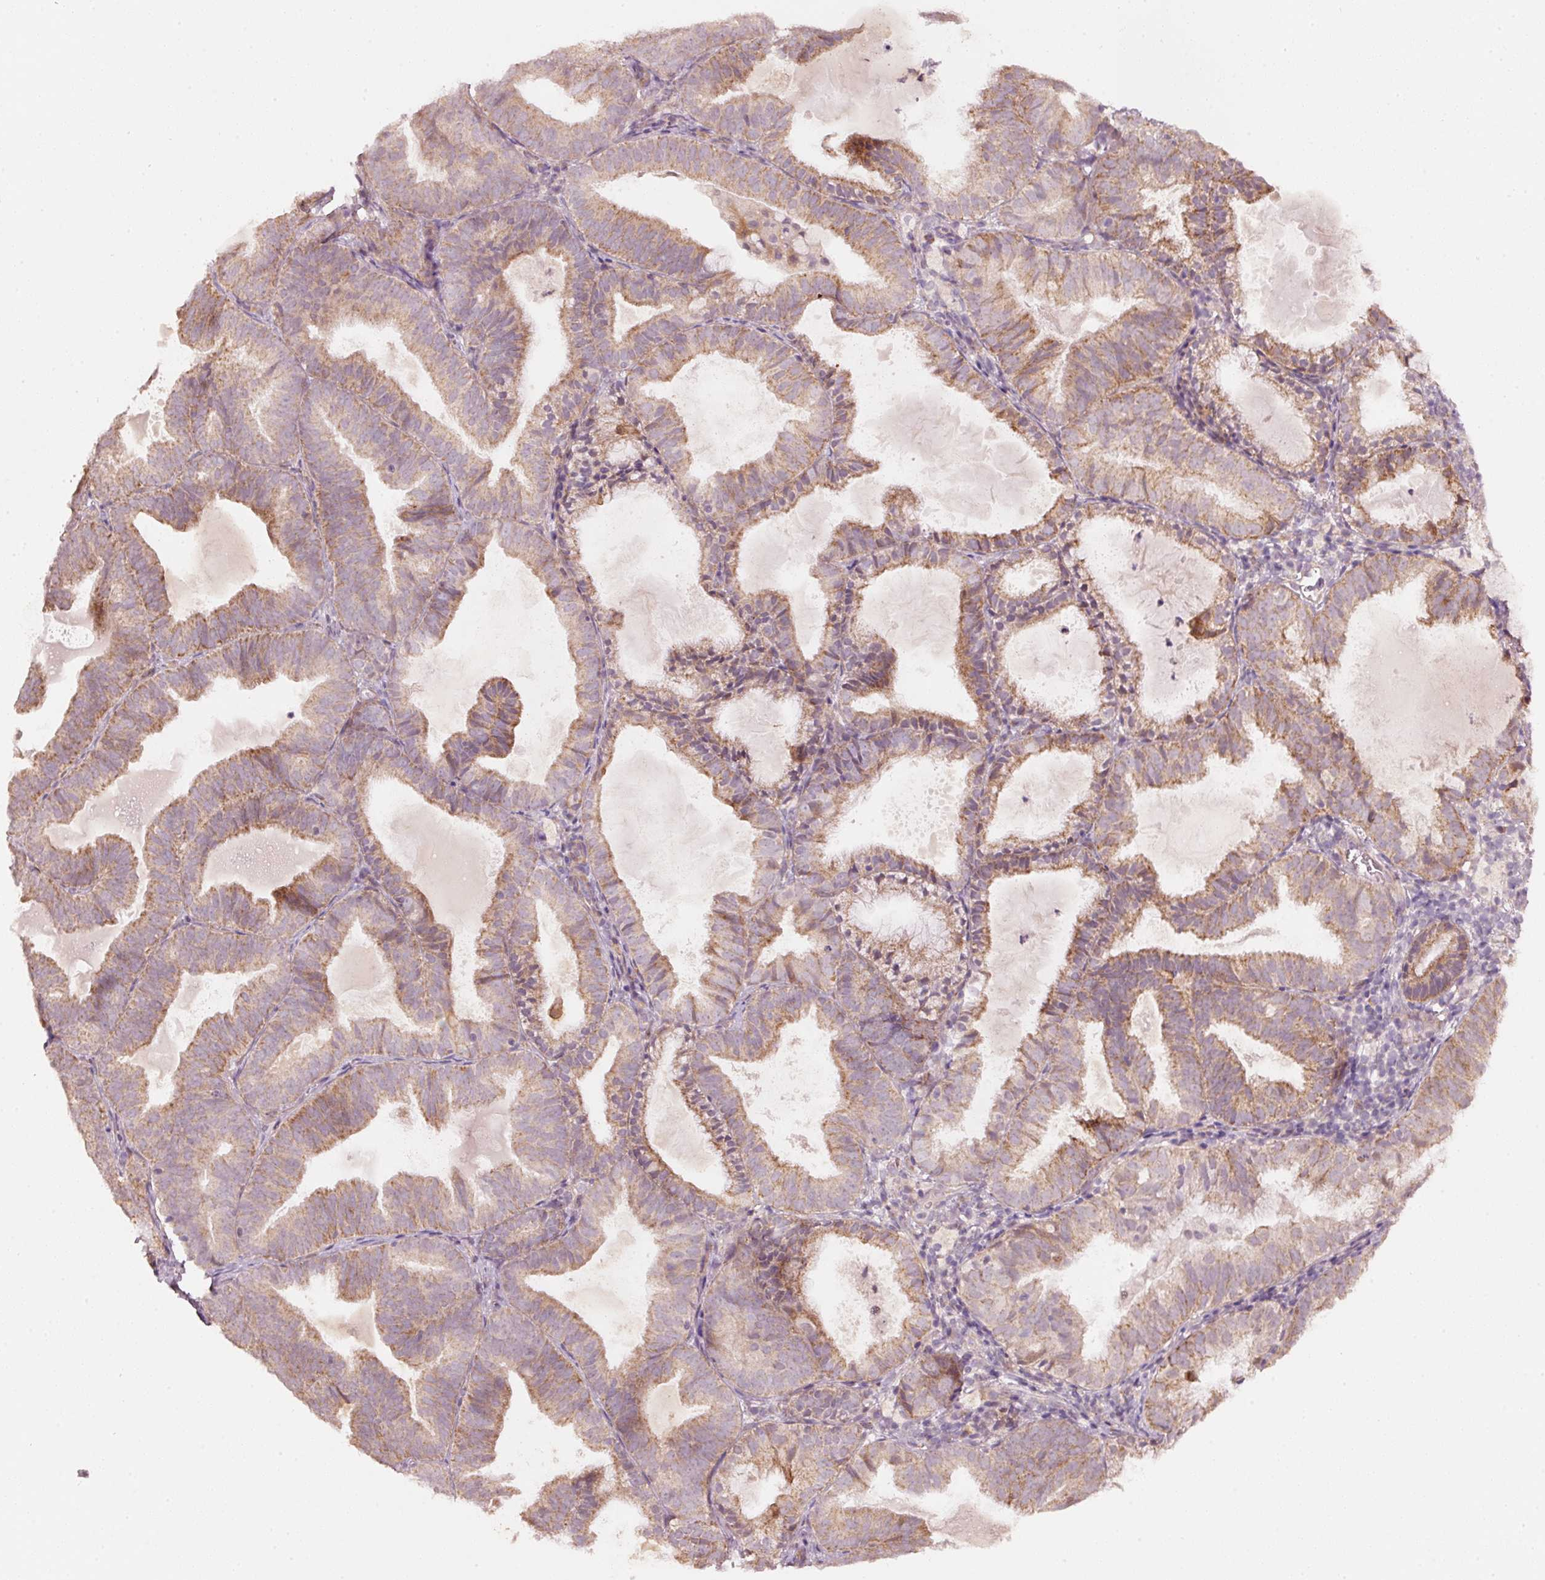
{"staining": {"intensity": "moderate", "quantity": ">75%", "location": "cytoplasmic/membranous"}, "tissue": "endometrial cancer", "cell_type": "Tumor cells", "image_type": "cancer", "snomed": [{"axis": "morphology", "description": "Adenocarcinoma, NOS"}, {"axis": "topography", "description": "Endometrium"}], "caption": "Tumor cells reveal medium levels of moderate cytoplasmic/membranous staining in about >75% of cells in endometrial adenocarcinoma.", "gene": "ARHGAP22", "patient": {"sex": "female", "age": 80}}